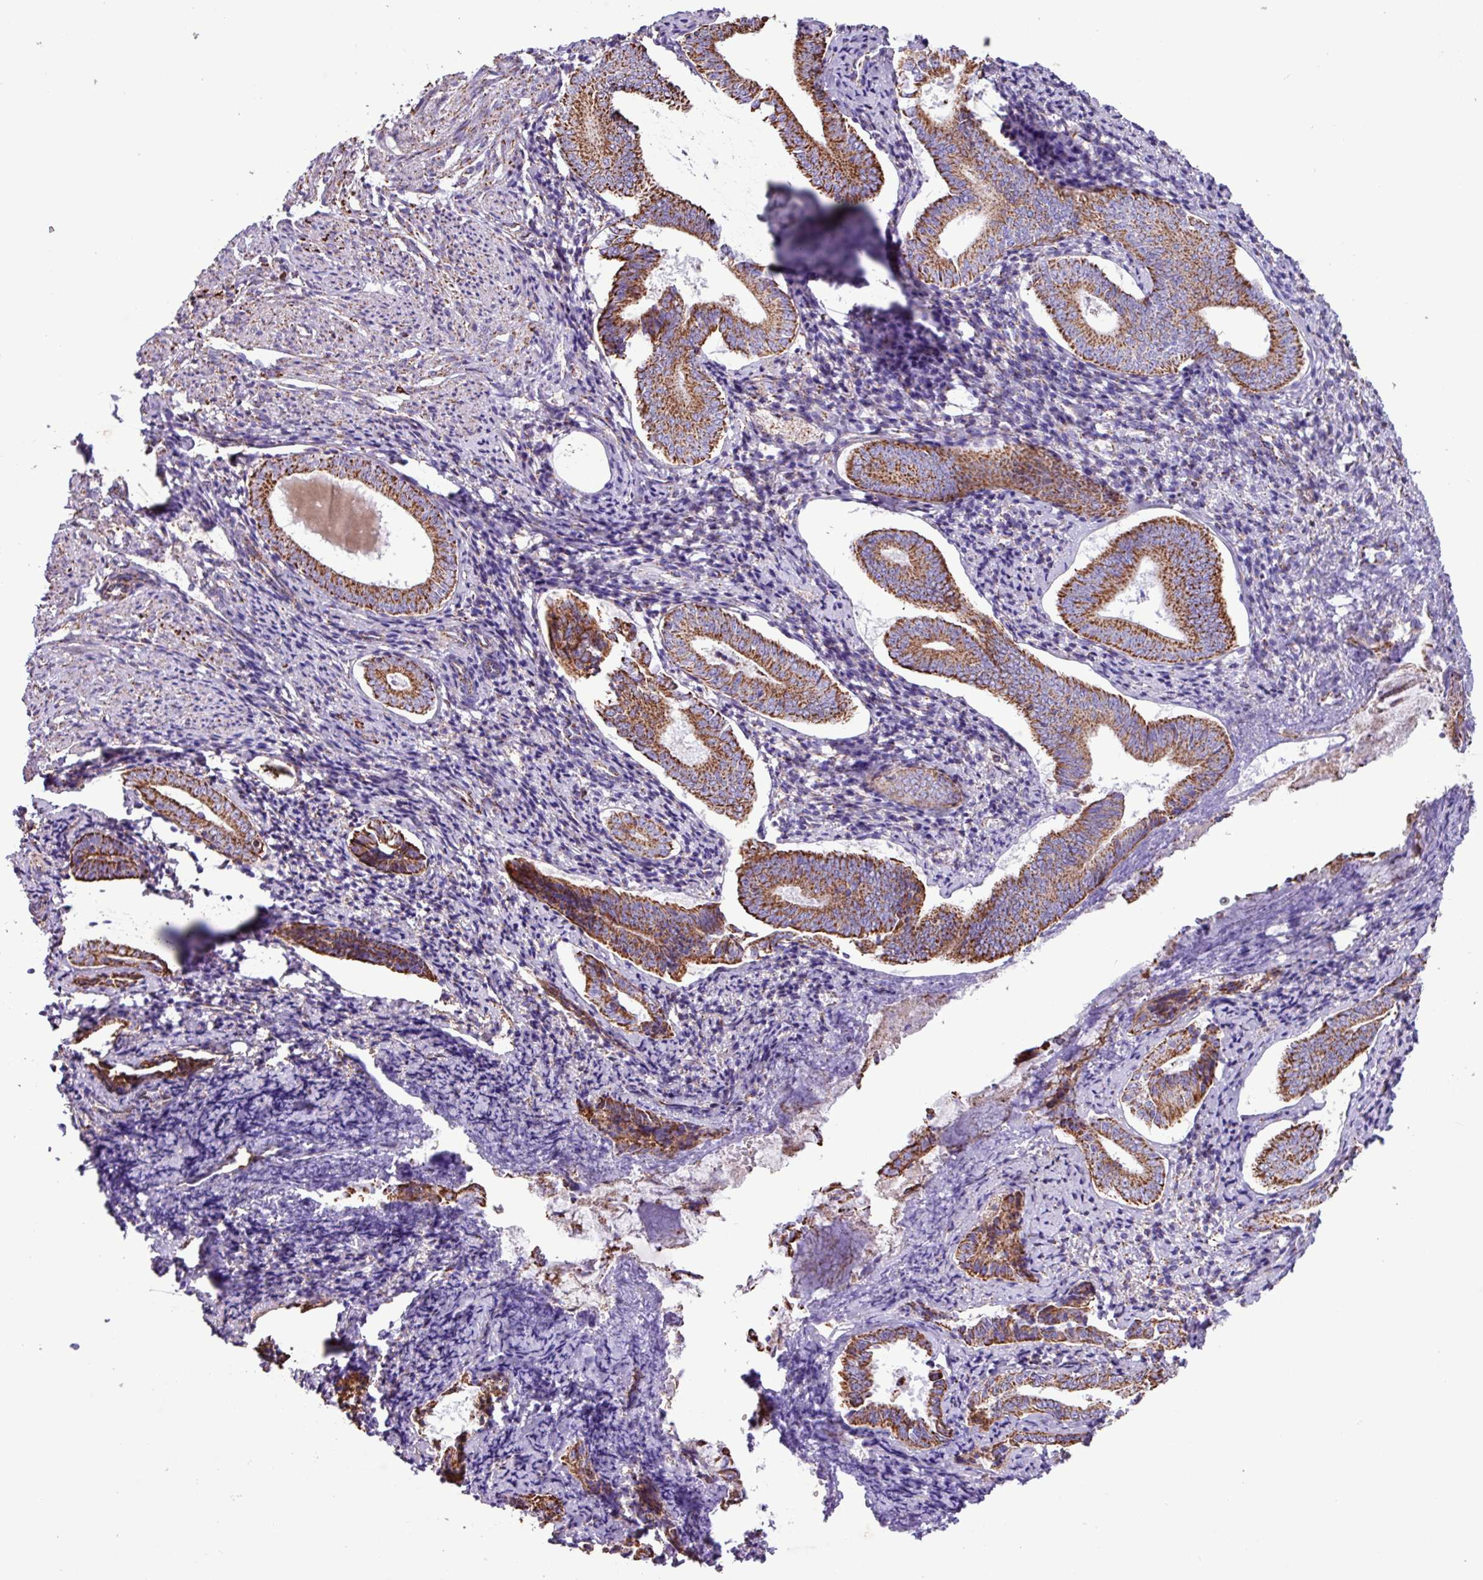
{"staining": {"intensity": "moderate", "quantity": ">75%", "location": "cytoplasmic/membranous"}, "tissue": "cervical cancer", "cell_type": "Tumor cells", "image_type": "cancer", "snomed": [{"axis": "morphology", "description": "Squamous cell carcinoma, NOS"}, {"axis": "topography", "description": "Cervix"}], "caption": "Immunohistochemical staining of human squamous cell carcinoma (cervical) demonstrates medium levels of moderate cytoplasmic/membranous staining in approximately >75% of tumor cells.", "gene": "RTL3", "patient": {"sex": "female", "age": 59}}